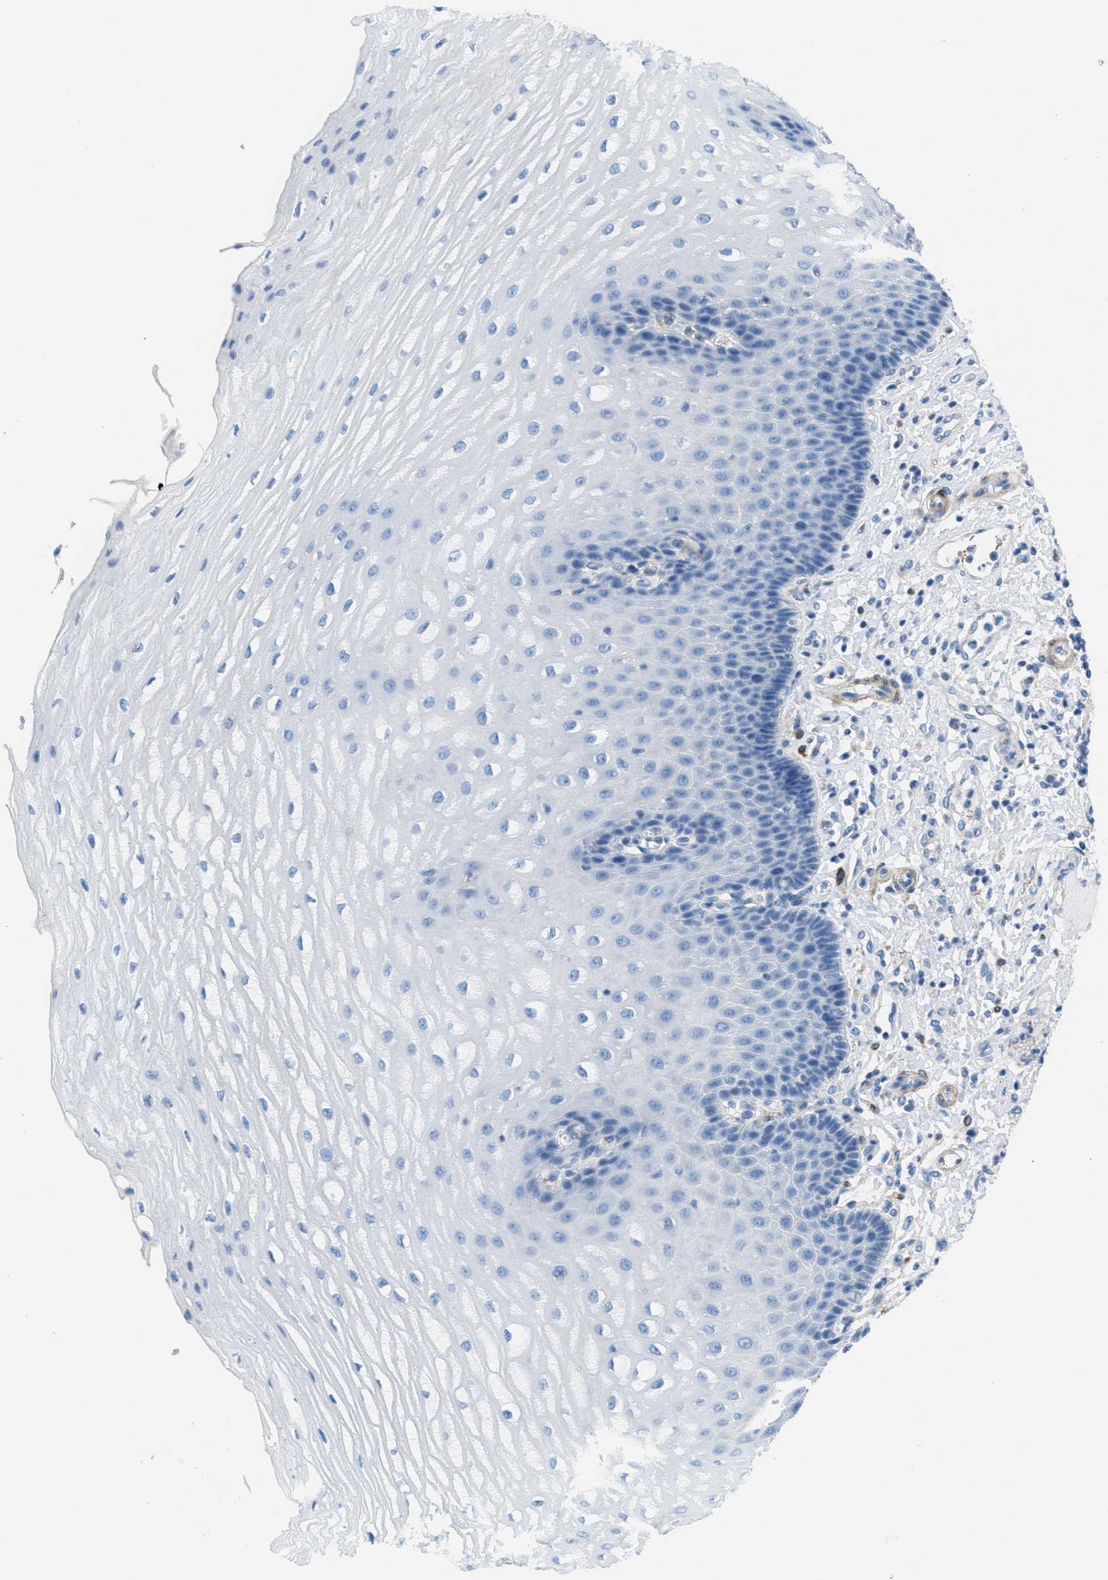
{"staining": {"intensity": "negative", "quantity": "none", "location": "none"}, "tissue": "esophagus", "cell_type": "Squamous epithelial cells", "image_type": "normal", "snomed": [{"axis": "morphology", "description": "Normal tissue, NOS"}, {"axis": "topography", "description": "Esophagus"}], "caption": "This is a micrograph of immunohistochemistry staining of normal esophagus, which shows no positivity in squamous epithelial cells. Brightfield microscopy of IHC stained with DAB (3,3'-diaminobenzidine) (brown) and hematoxylin (blue), captured at high magnification.", "gene": "MAPRE2", "patient": {"sex": "male", "age": 54}}